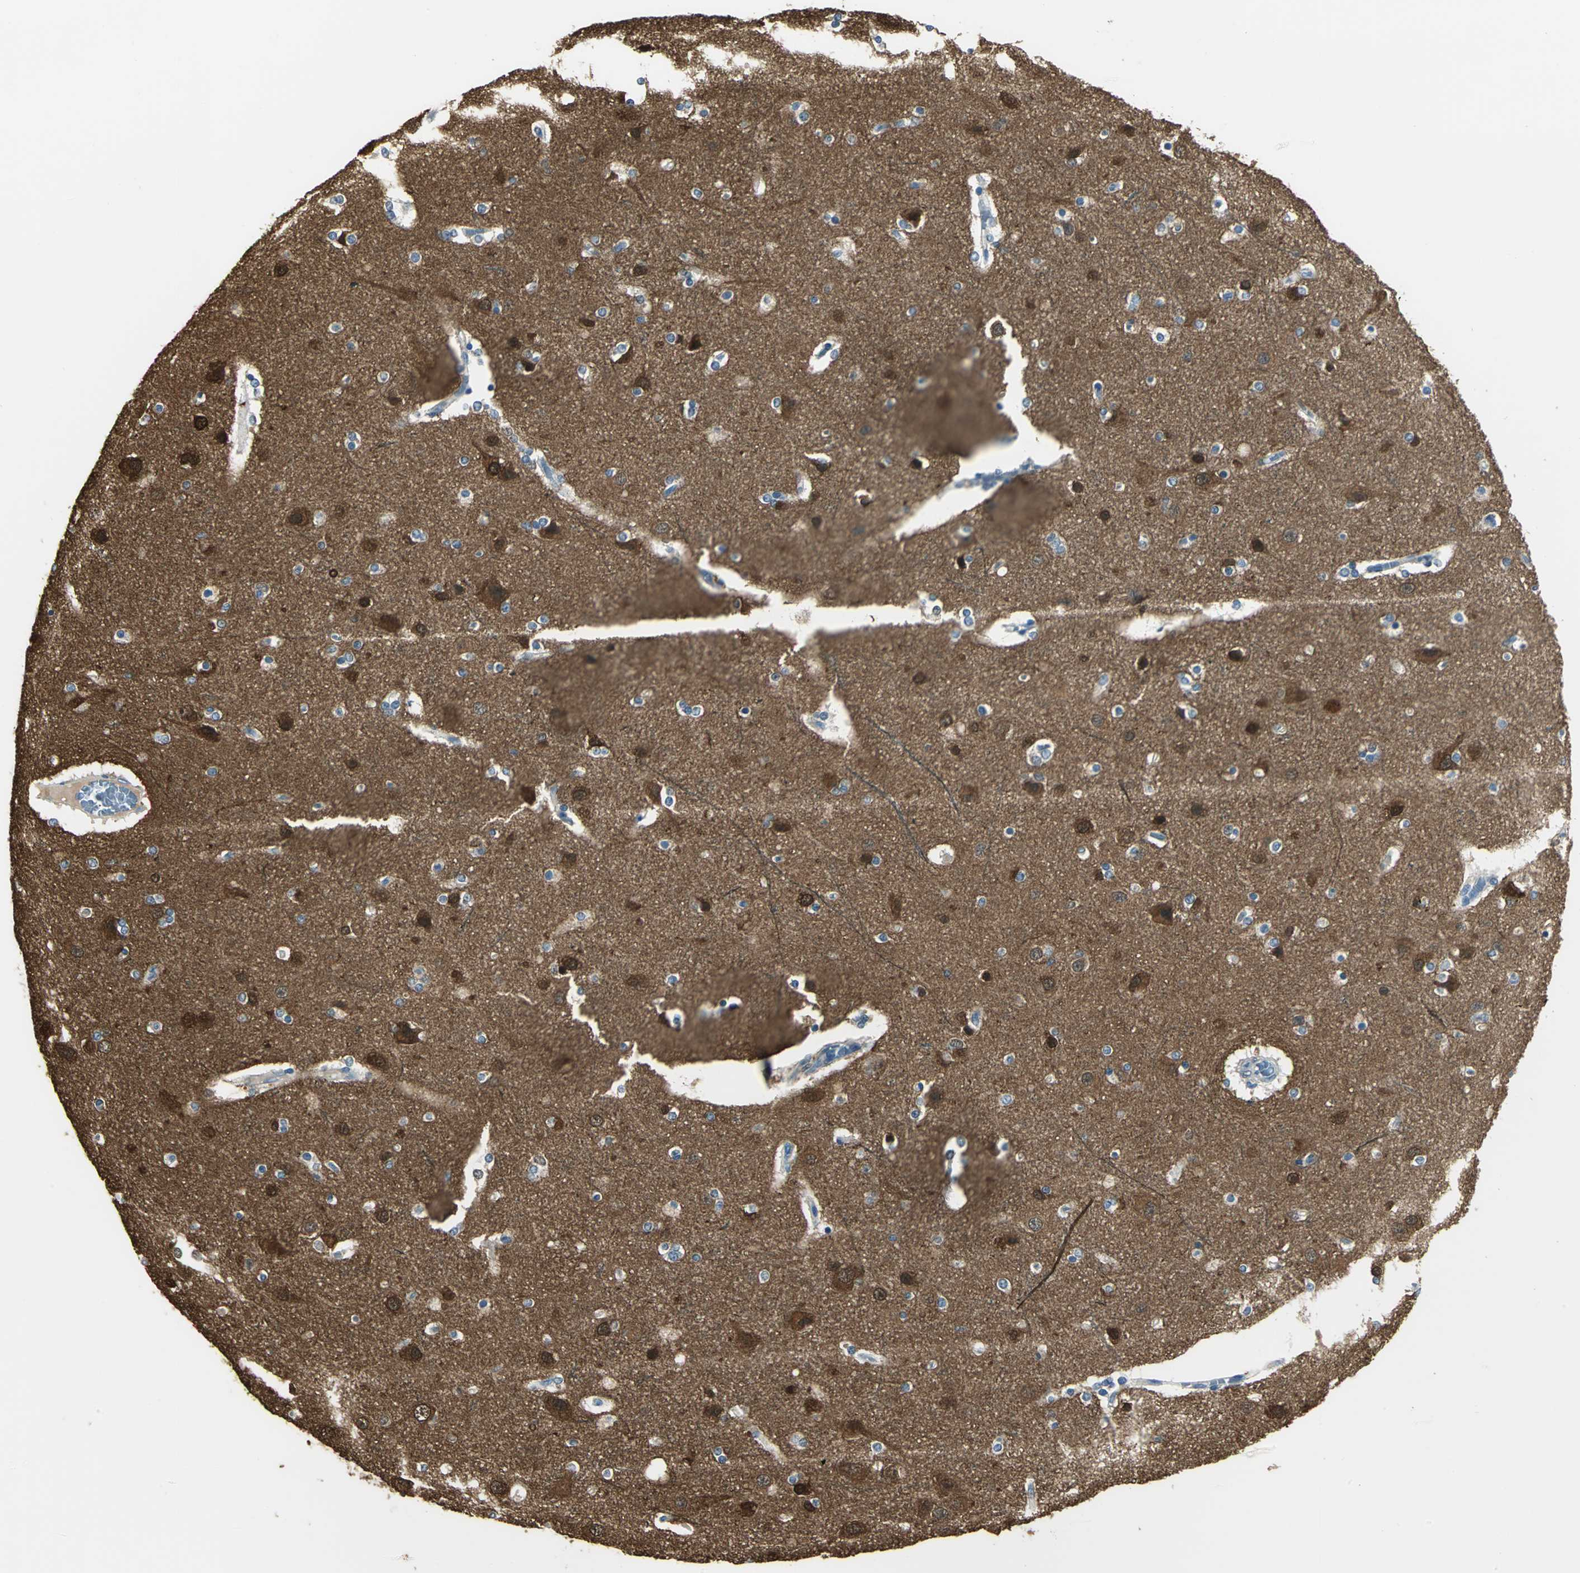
{"staining": {"intensity": "negative", "quantity": "none", "location": "none"}, "tissue": "cerebral cortex", "cell_type": "Endothelial cells", "image_type": "normal", "snomed": [{"axis": "morphology", "description": "Normal tissue, NOS"}, {"axis": "topography", "description": "Cerebral cortex"}], "caption": "This is a micrograph of IHC staining of benign cerebral cortex, which shows no positivity in endothelial cells.", "gene": "UCHL1", "patient": {"sex": "female", "age": 54}}